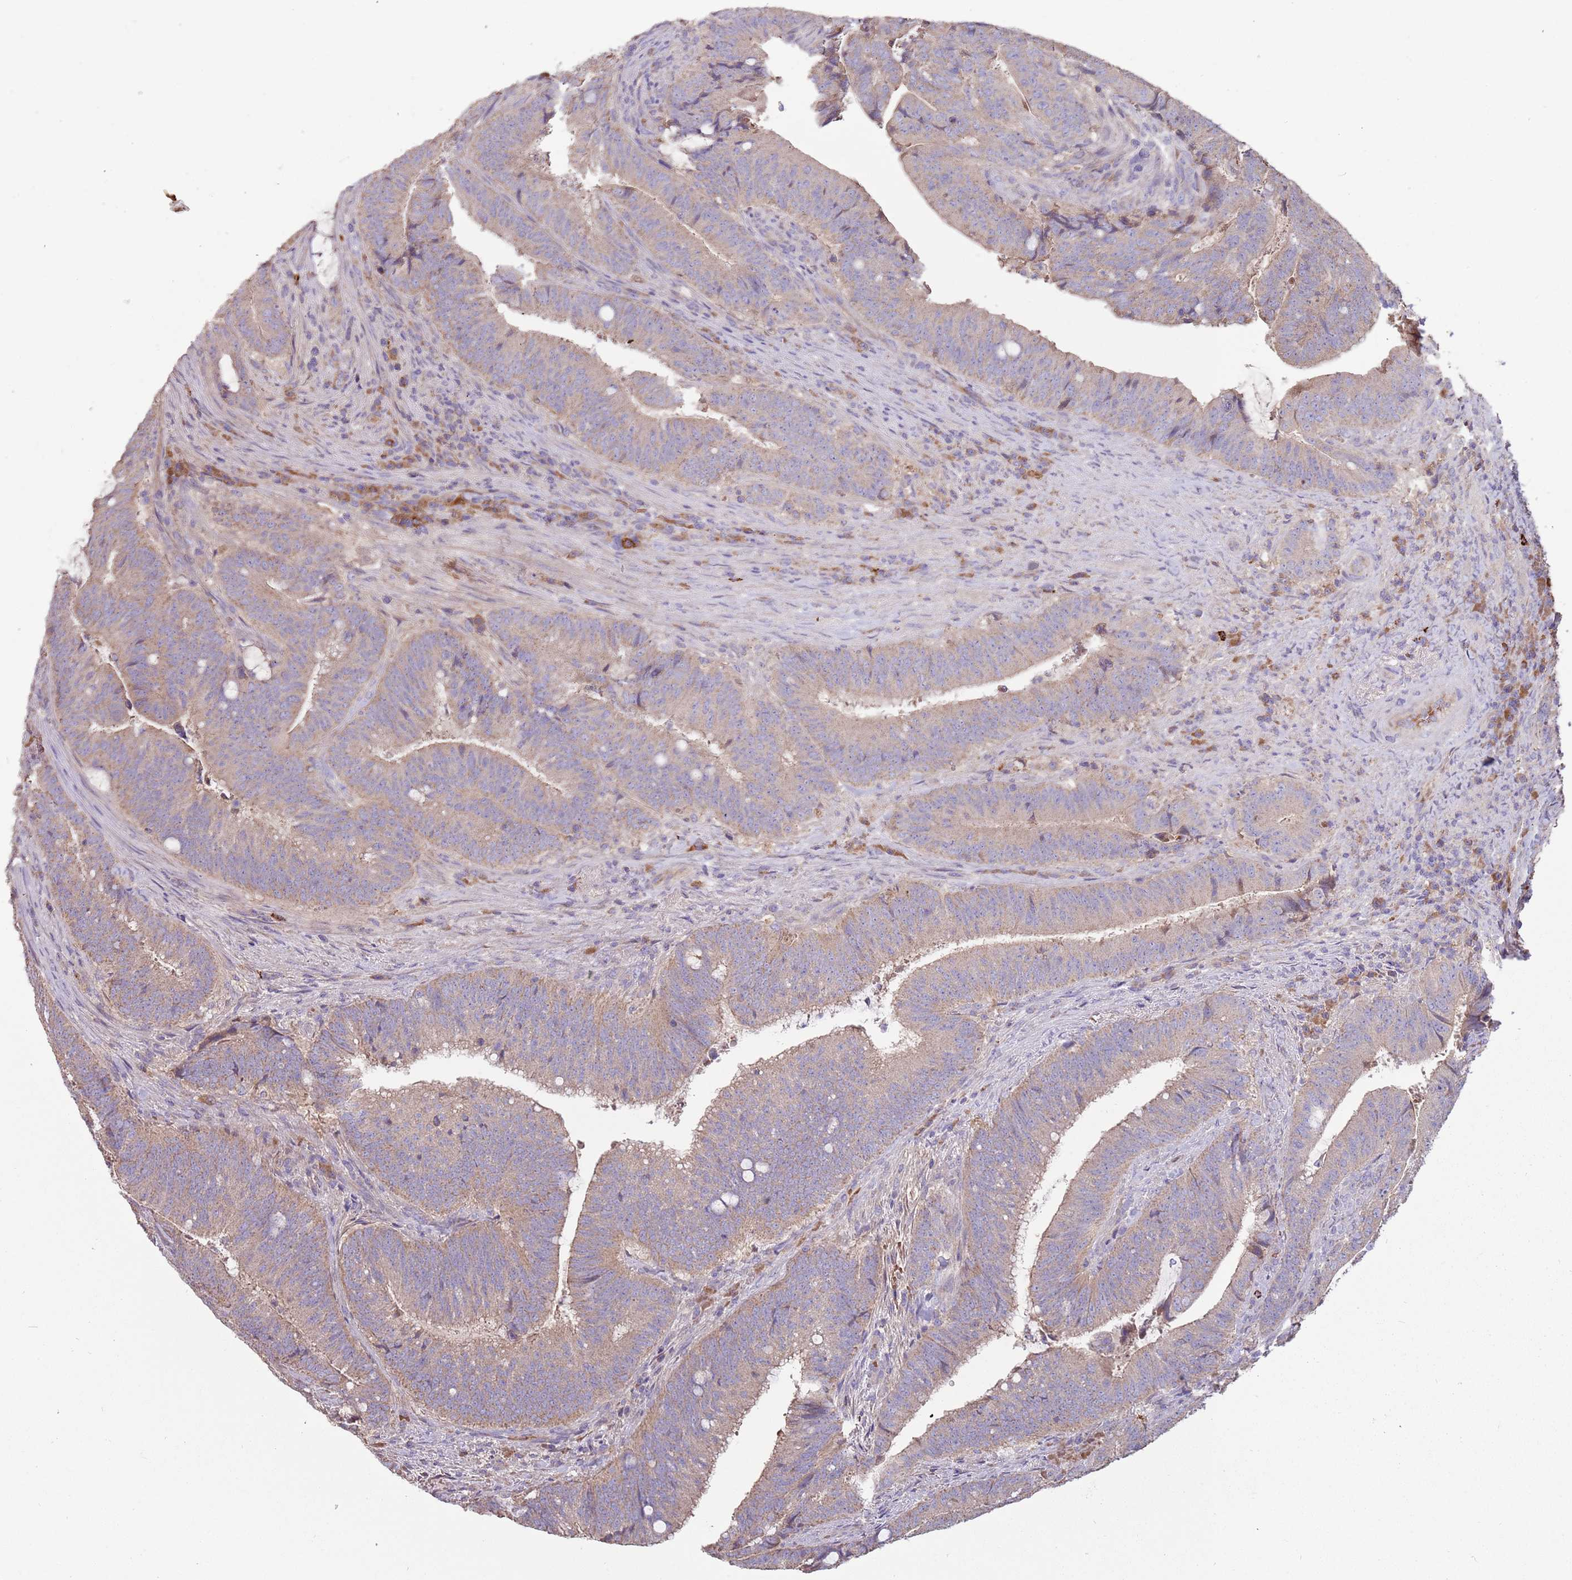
{"staining": {"intensity": "weak", "quantity": ">75%", "location": "cytoplasmic/membranous"}, "tissue": "colorectal cancer", "cell_type": "Tumor cells", "image_type": "cancer", "snomed": [{"axis": "morphology", "description": "Adenocarcinoma, NOS"}, {"axis": "topography", "description": "Colon"}], "caption": "Tumor cells demonstrate low levels of weak cytoplasmic/membranous staining in about >75% of cells in human colorectal cancer.", "gene": "TRMO", "patient": {"sex": "female", "age": 43}}